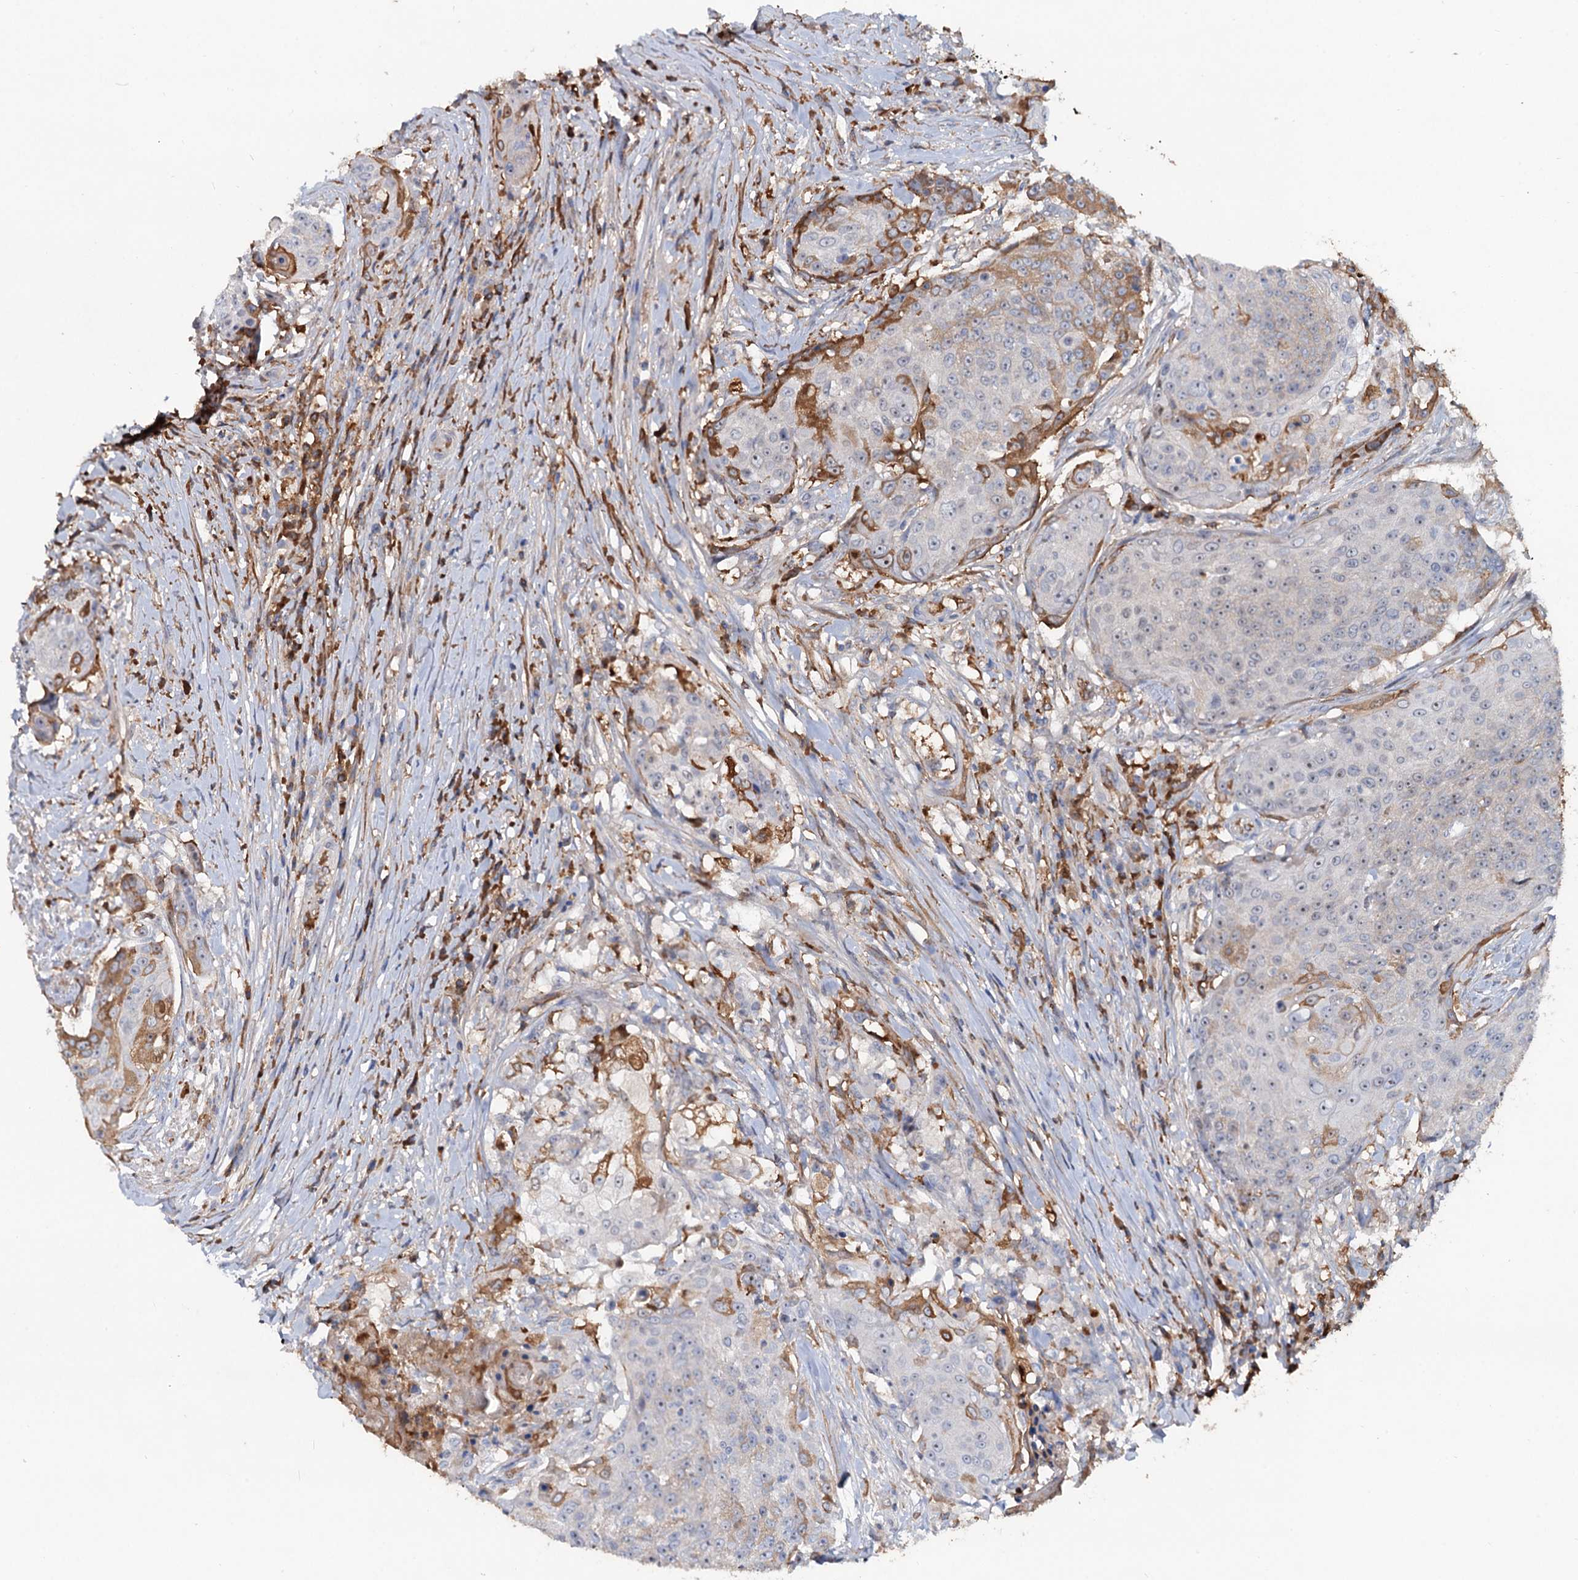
{"staining": {"intensity": "moderate", "quantity": "<25%", "location": "cytoplasmic/membranous"}, "tissue": "urothelial cancer", "cell_type": "Tumor cells", "image_type": "cancer", "snomed": [{"axis": "morphology", "description": "Urothelial carcinoma, High grade"}, {"axis": "topography", "description": "Urinary bladder"}], "caption": "IHC image of human high-grade urothelial carcinoma stained for a protein (brown), which shows low levels of moderate cytoplasmic/membranous positivity in about <25% of tumor cells.", "gene": "CHRD", "patient": {"sex": "female", "age": 63}}